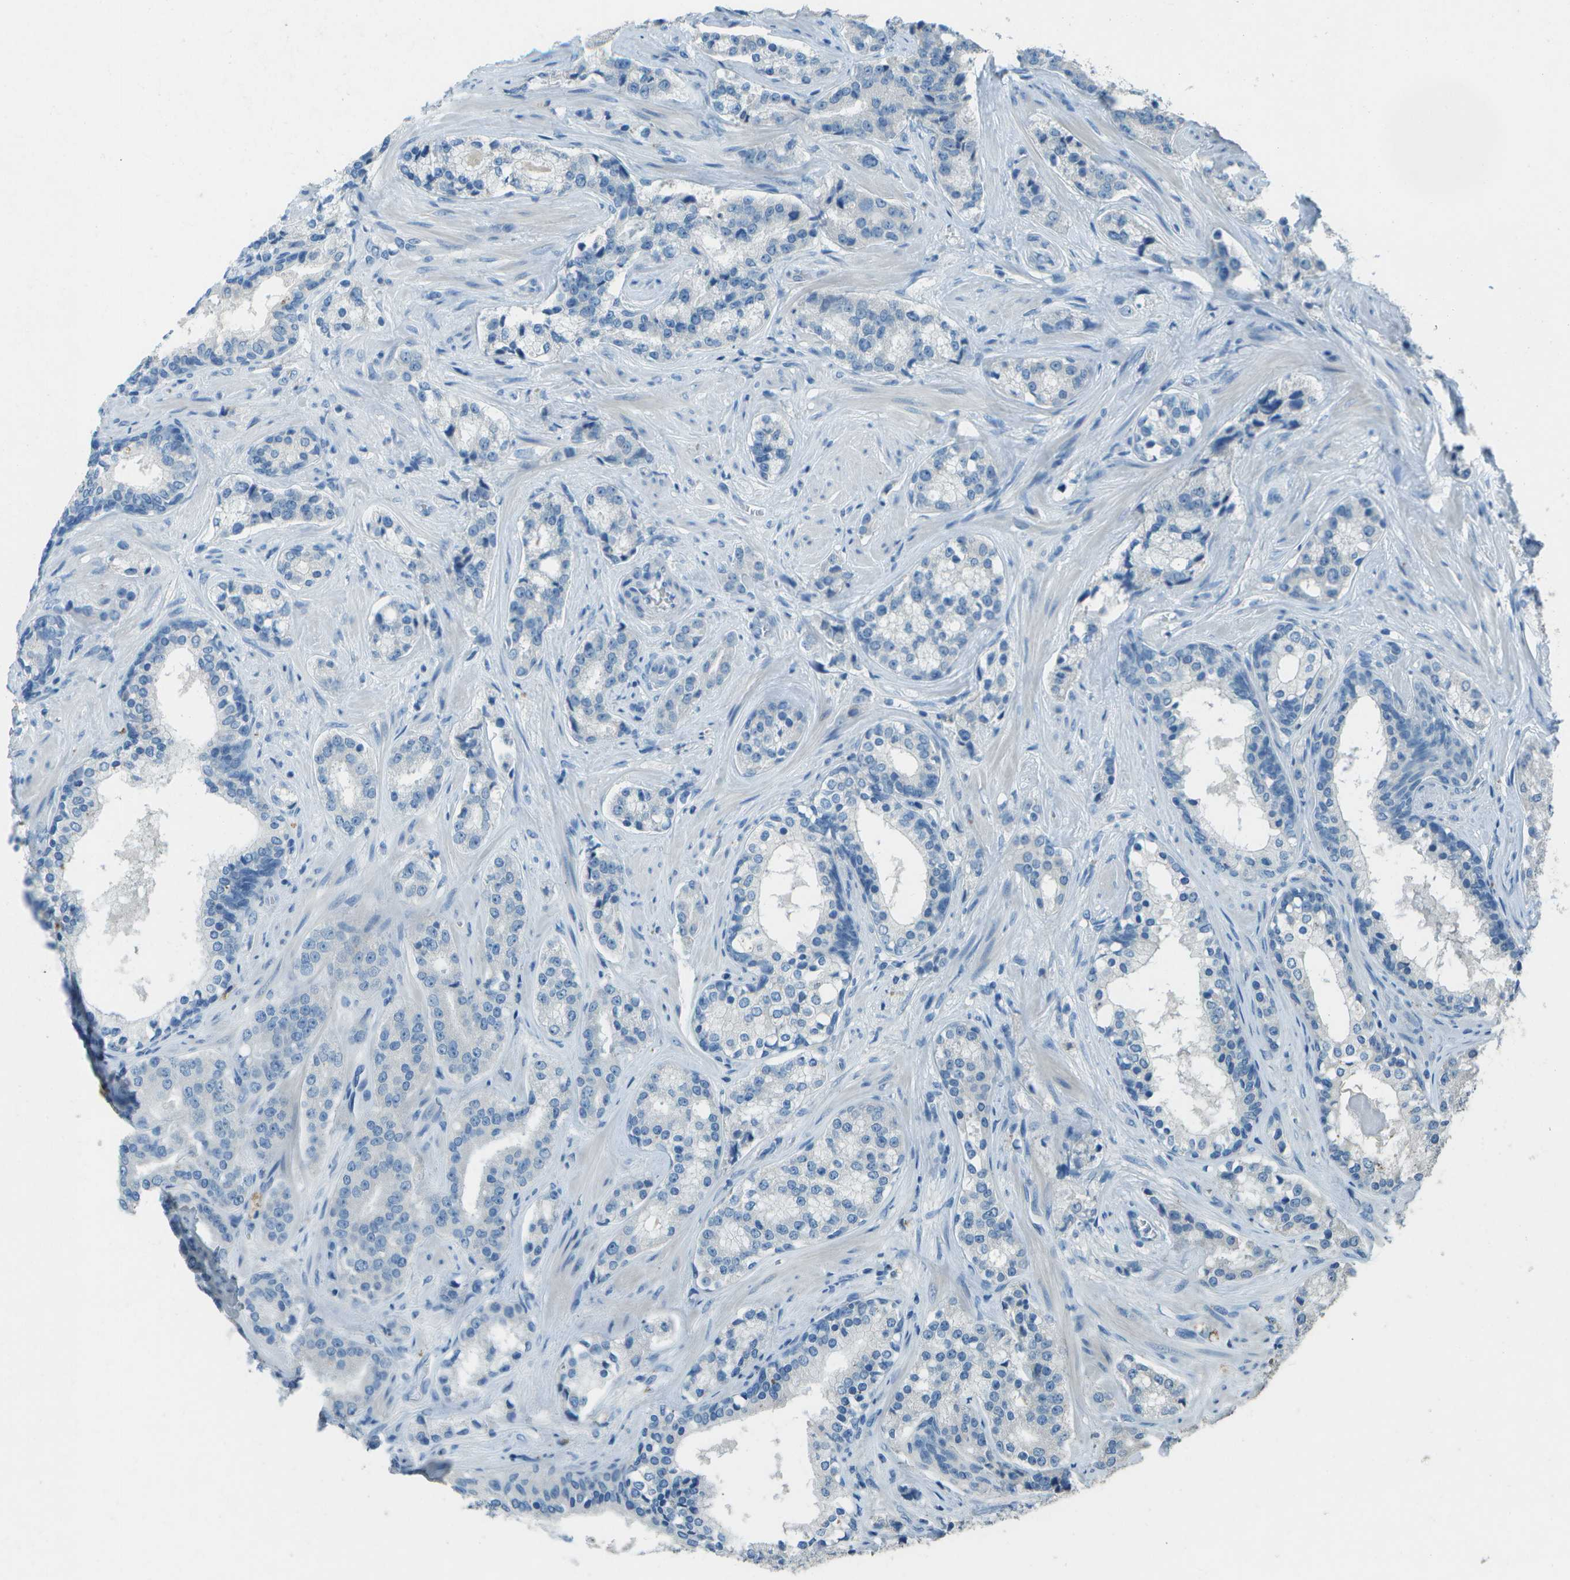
{"staining": {"intensity": "negative", "quantity": "none", "location": "none"}, "tissue": "prostate cancer", "cell_type": "Tumor cells", "image_type": "cancer", "snomed": [{"axis": "morphology", "description": "Adenocarcinoma, High grade"}, {"axis": "topography", "description": "Prostate"}], "caption": "Image shows no significant protein positivity in tumor cells of prostate cancer (high-grade adenocarcinoma).", "gene": "LGI2", "patient": {"sex": "male", "age": 60}}